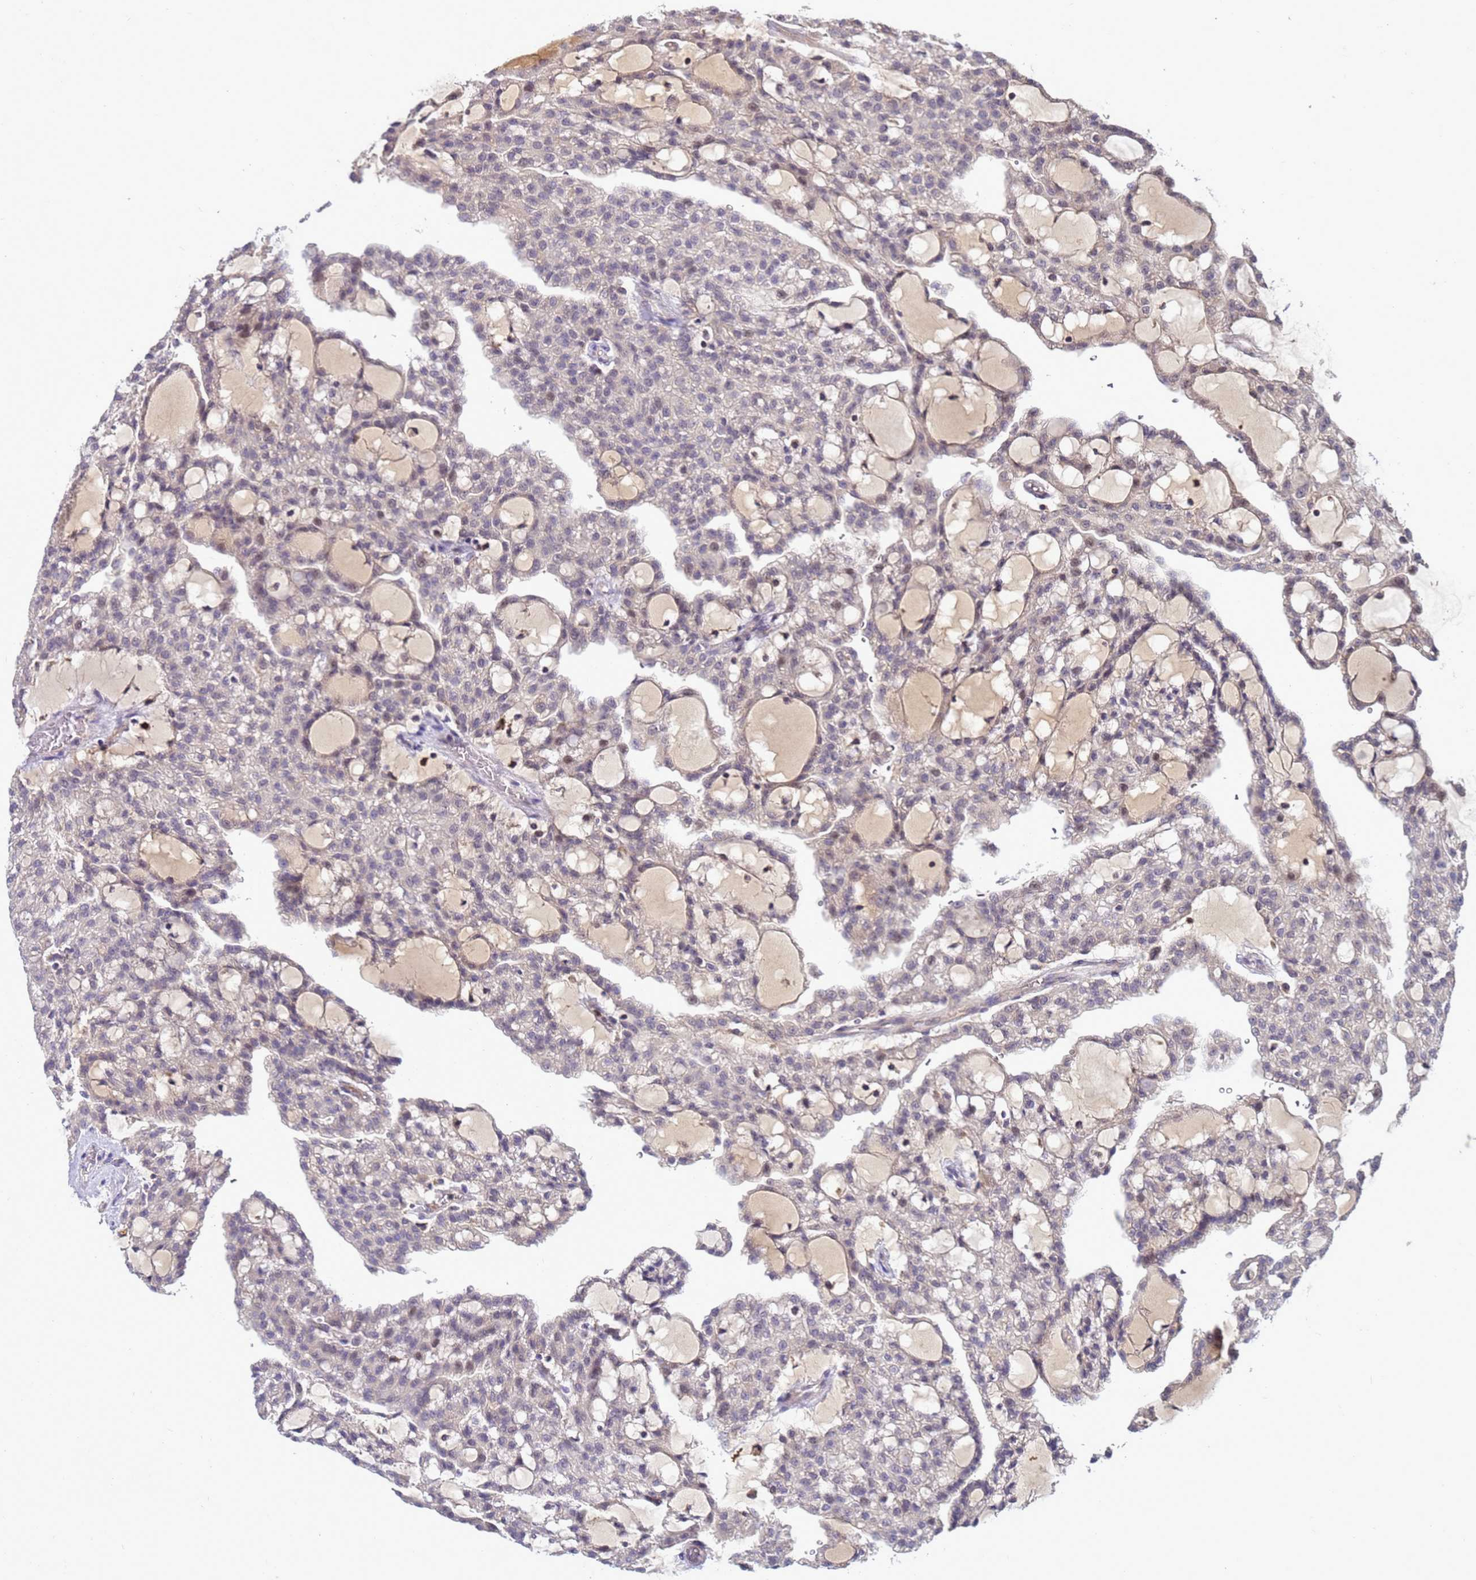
{"staining": {"intensity": "negative", "quantity": "none", "location": "none"}, "tissue": "renal cancer", "cell_type": "Tumor cells", "image_type": "cancer", "snomed": [{"axis": "morphology", "description": "Adenocarcinoma, NOS"}, {"axis": "topography", "description": "Kidney"}], "caption": "Histopathology image shows no significant protein staining in tumor cells of renal cancer.", "gene": "TMEM74B", "patient": {"sex": "male", "age": 63}}